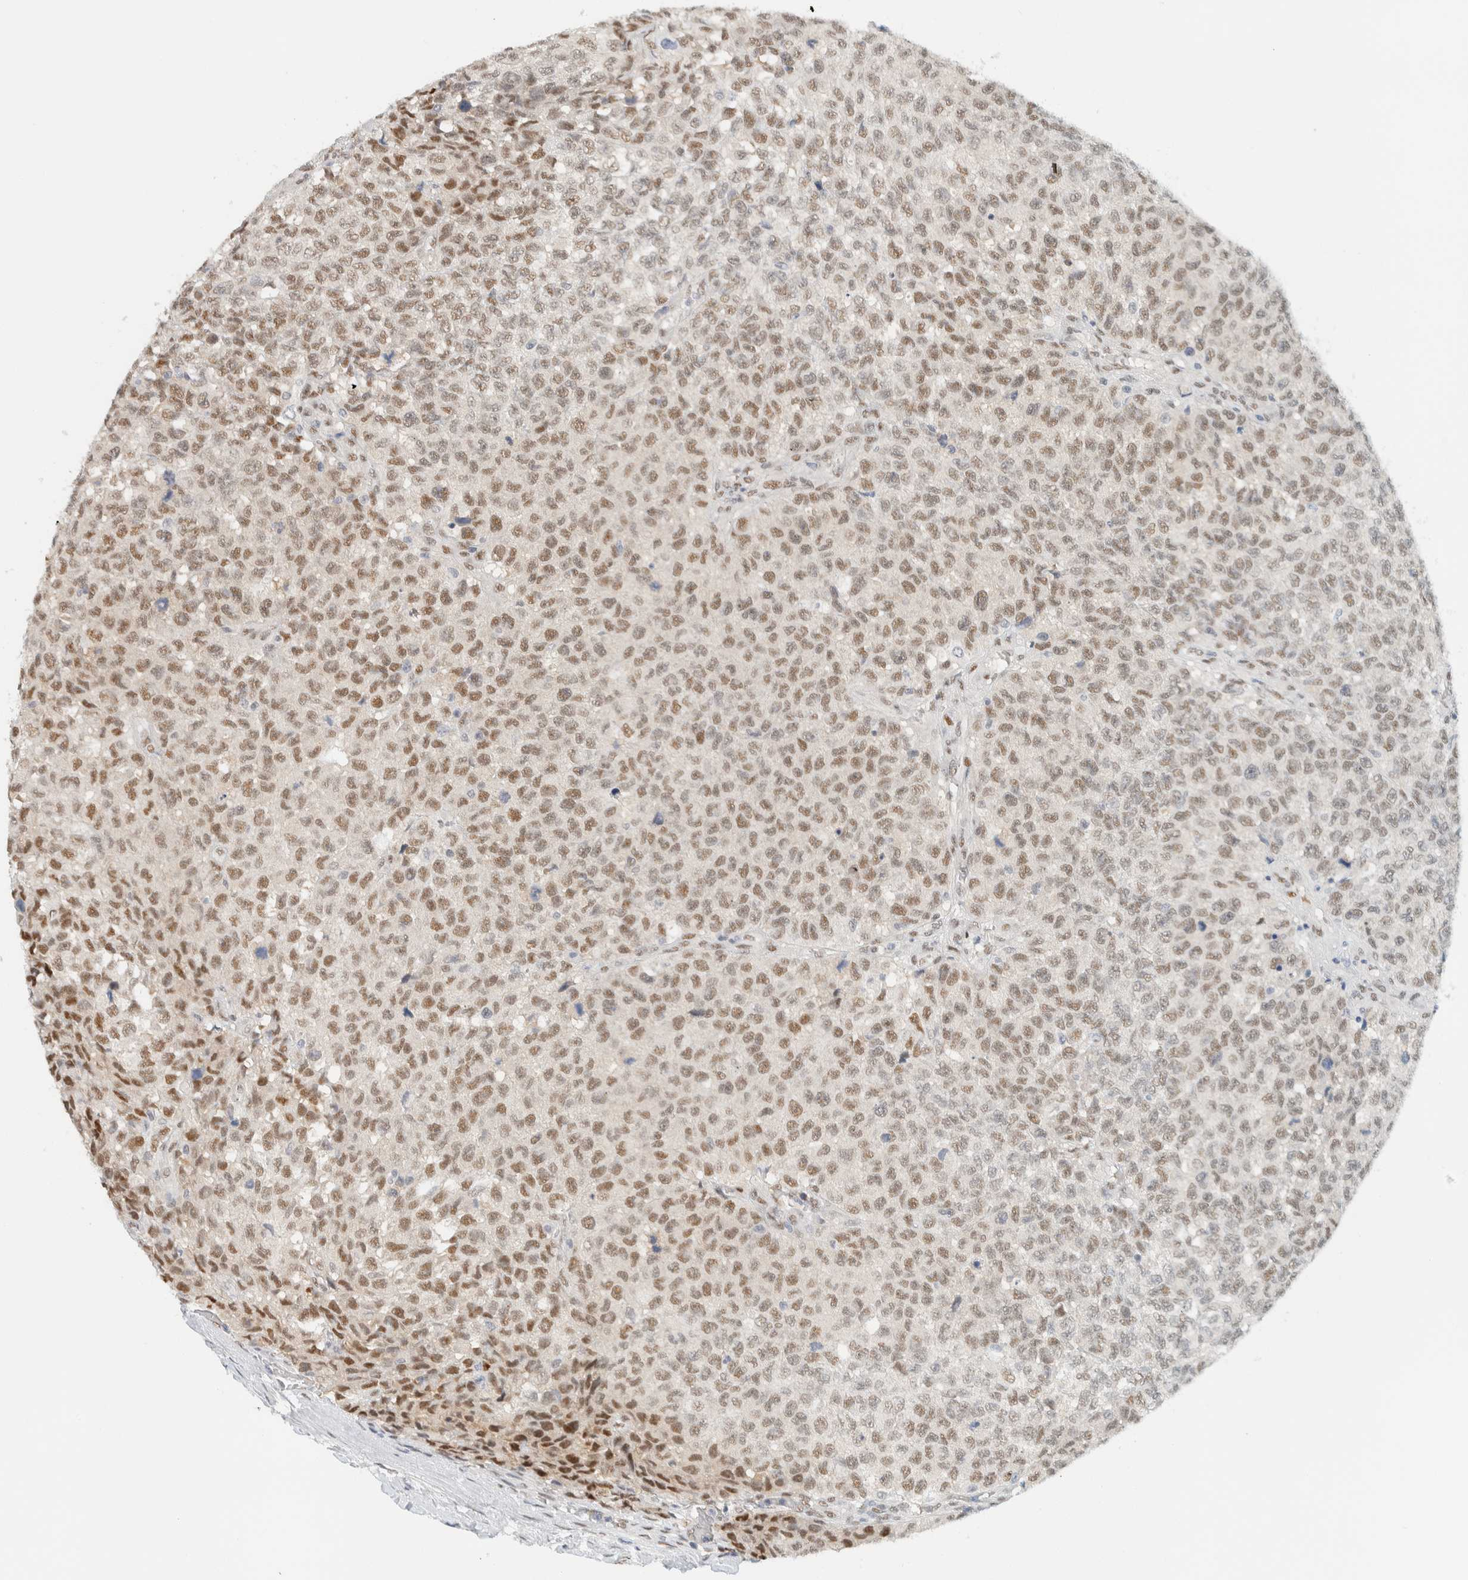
{"staining": {"intensity": "moderate", "quantity": ">75%", "location": "nuclear"}, "tissue": "testis cancer", "cell_type": "Tumor cells", "image_type": "cancer", "snomed": [{"axis": "morphology", "description": "Seminoma, NOS"}, {"axis": "topography", "description": "Testis"}], "caption": "High-power microscopy captured an immunohistochemistry image of testis cancer (seminoma), revealing moderate nuclear expression in approximately >75% of tumor cells. (DAB (3,3'-diaminobenzidine) IHC with brightfield microscopy, high magnification).", "gene": "ZNF683", "patient": {"sex": "male", "age": 59}}